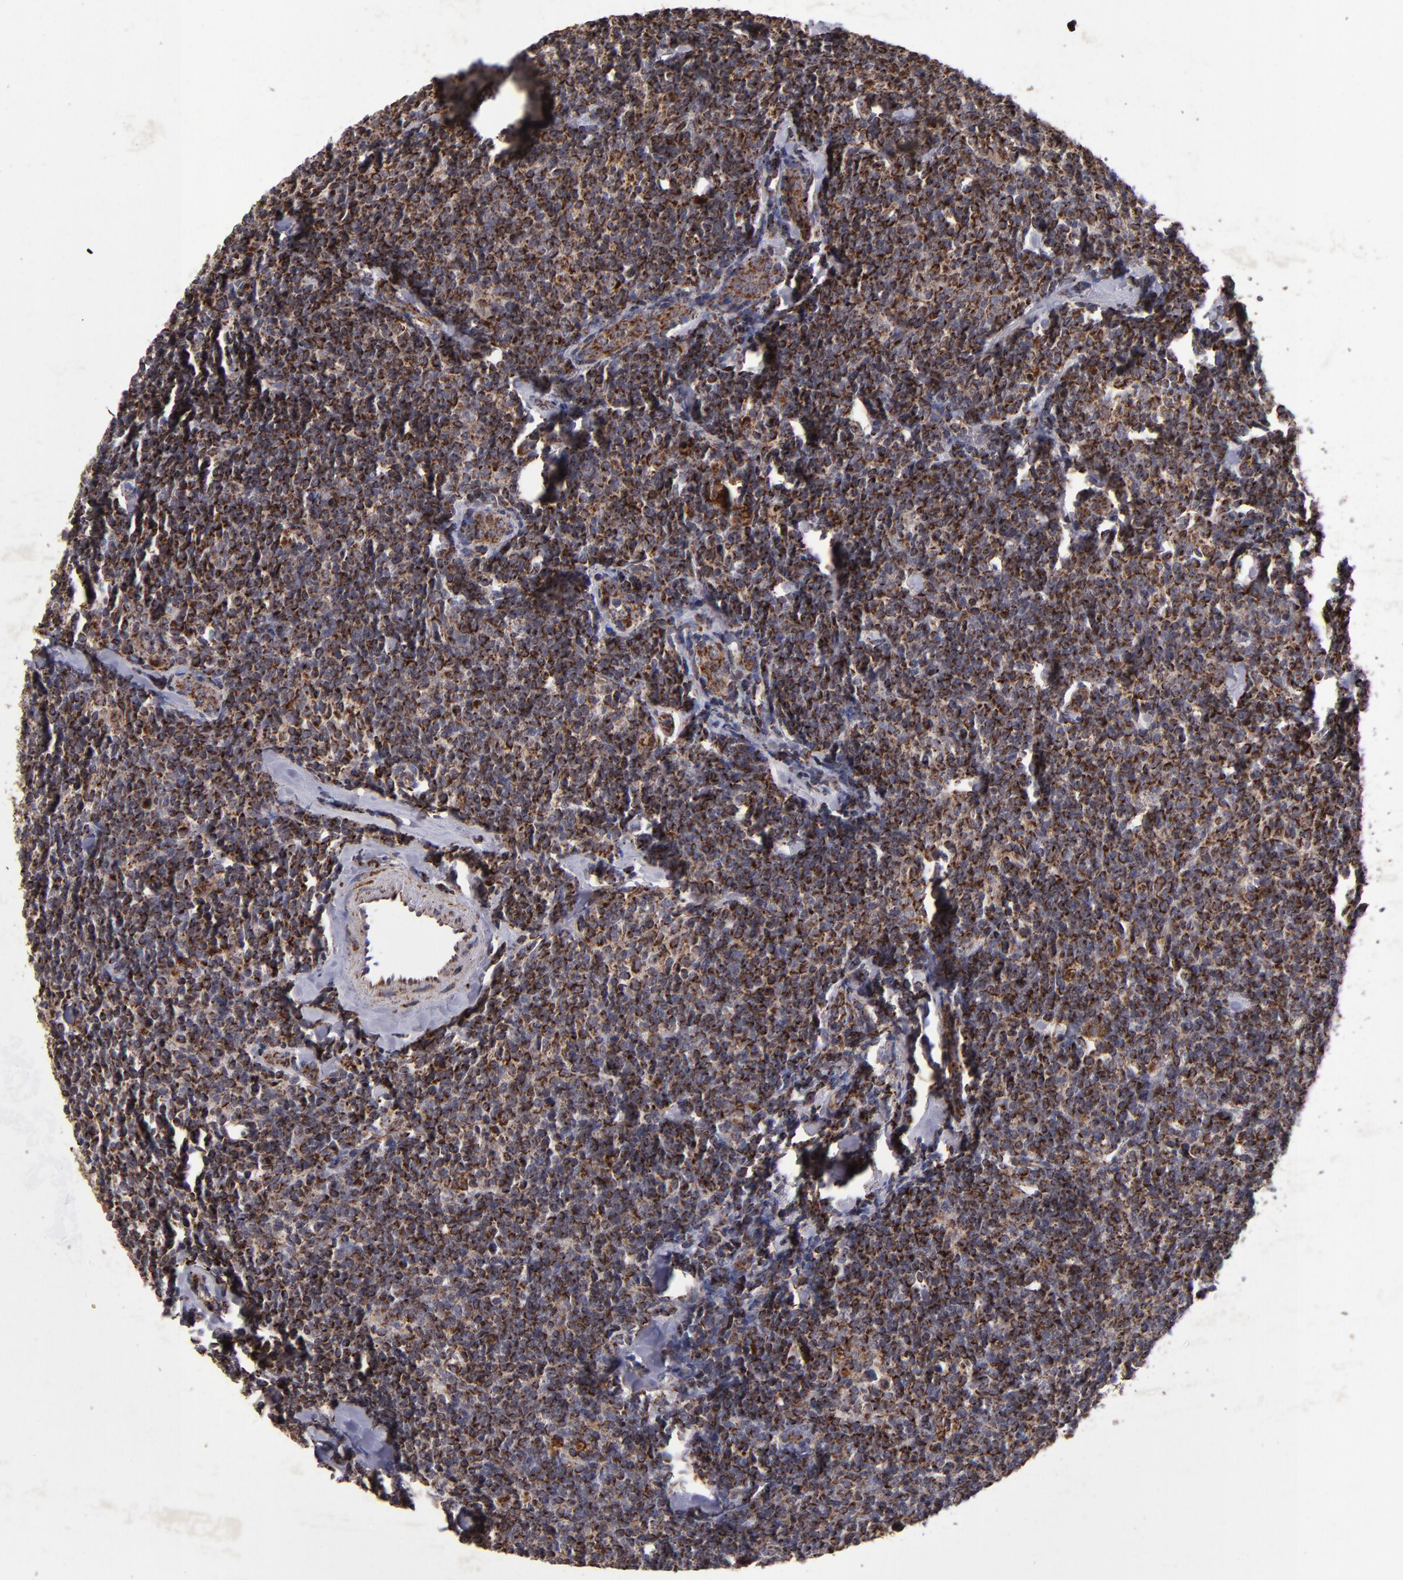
{"staining": {"intensity": "strong", "quantity": ">75%", "location": "cytoplasmic/membranous"}, "tissue": "lymphoma", "cell_type": "Tumor cells", "image_type": "cancer", "snomed": [{"axis": "morphology", "description": "Malignant lymphoma, non-Hodgkin's type, Low grade"}, {"axis": "topography", "description": "Lymph node"}], "caption": "High-magnification brightfield microscopy of lymphoma stained with DAB (brown) and counterstained with hematoxylin (blue). tumor cells exhibit strong cytoplasmic/membranous positivity is appreciated in about>75% of cells. Immunohistochemistry stains the protein of interest in brown and the nuclei are stained blue.", "gene": "TIMM9", "patient": {"sex": "female", "age": 56}}